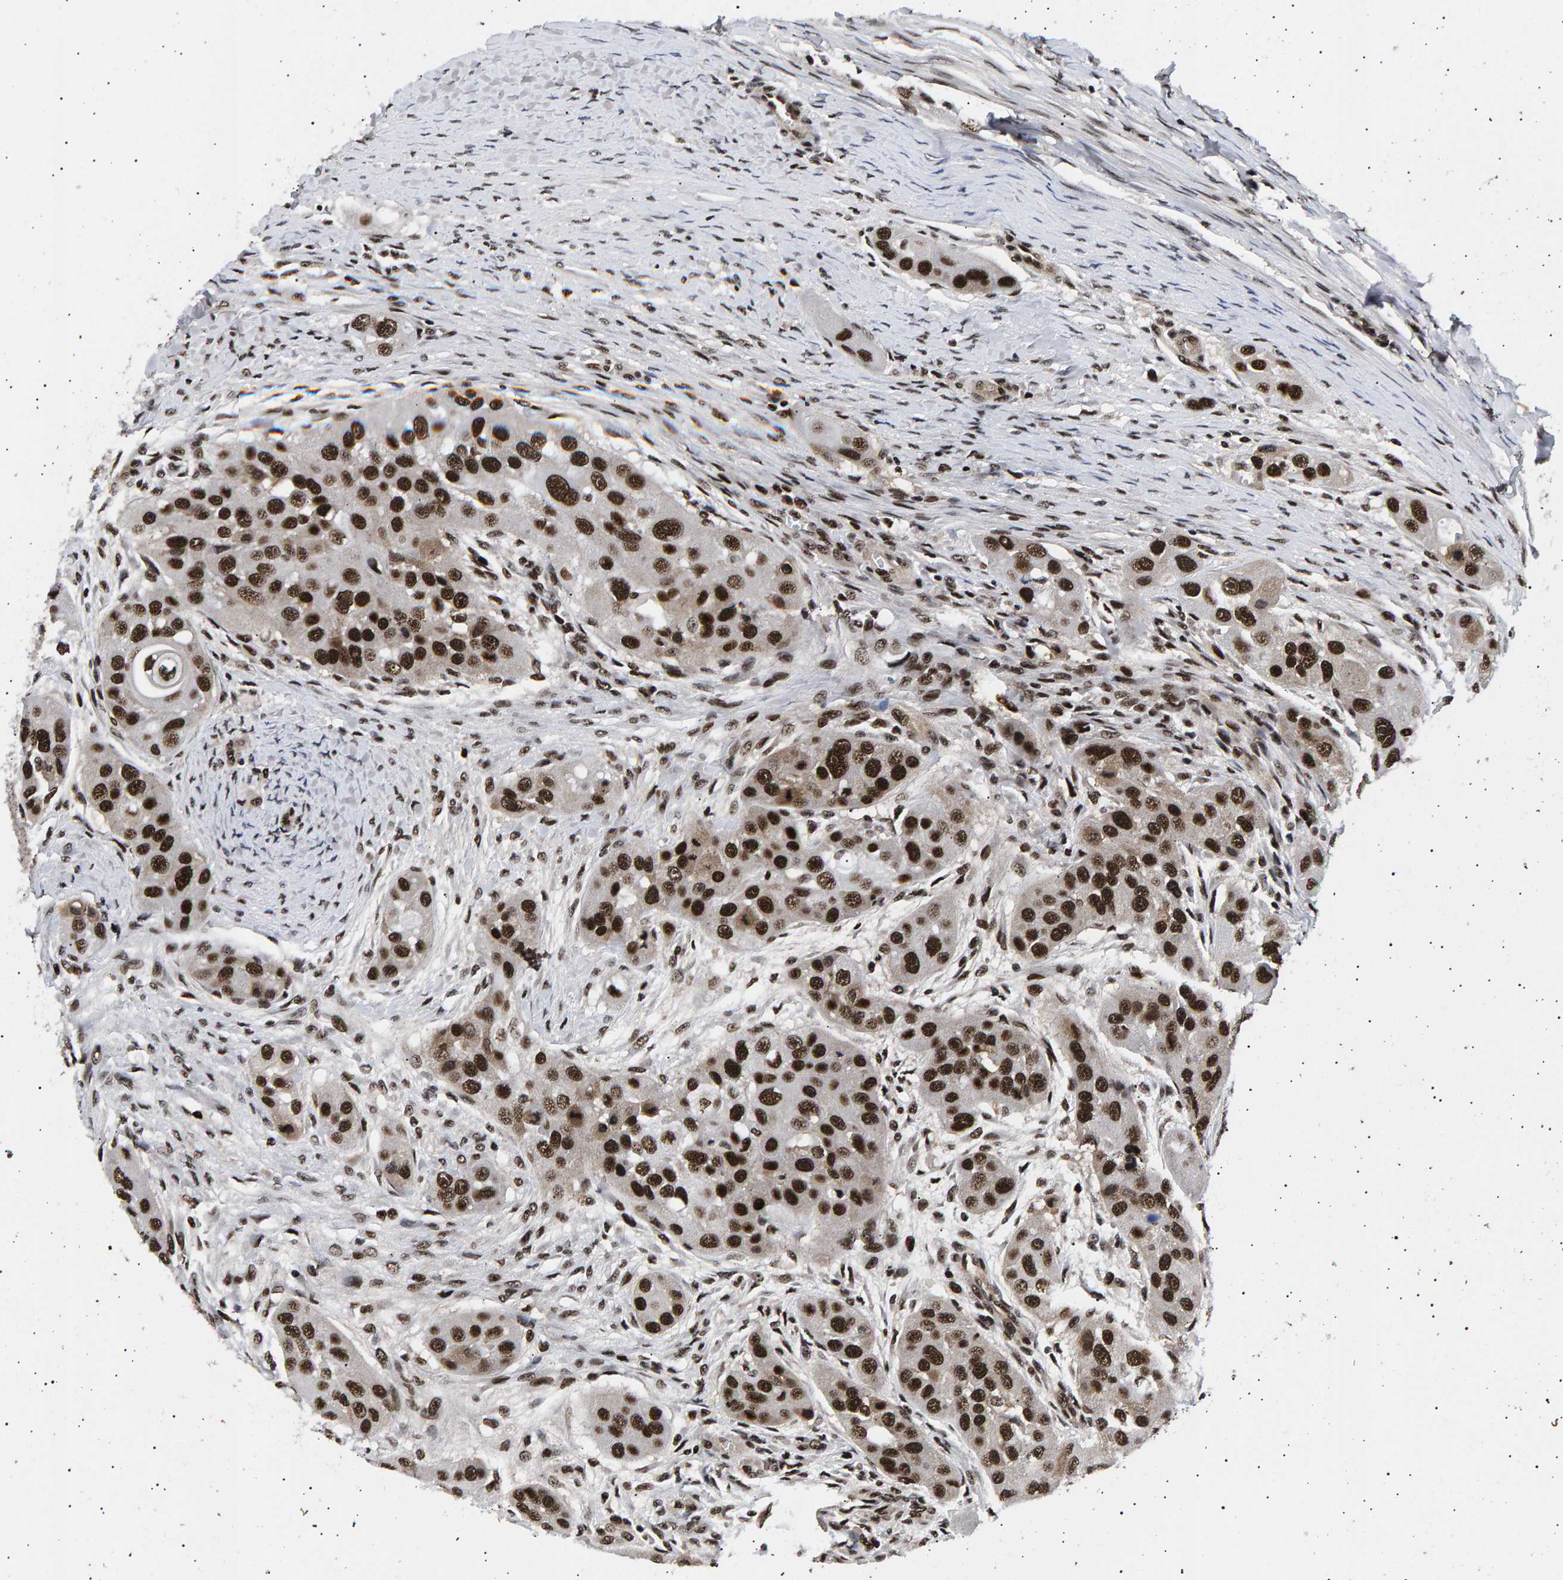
{"staining": {"intensity": "strong", "quantity": ">75%", "location": "nuclear"}, "tissue": "head and neck cancer", "cell_type": "Tumor cells", "image_type": "cancer", "snomed": [{"axis": "morphology", "description": "Normal tissue, NOS"}, {"axis": "morphology", "description": "Squamous cell carcinoma, NOS"}, {"axis": "topography", "description": "Skeletal muscle"}, {"axis": "topography", "description": "Head-Neck"}], "caption": "Tumor cells reveal strong nuclear staining in about >75% of cells in head and neck cancer.", "gene": "ANKRD40", "patient": {"sex": "male", "age": 51}}